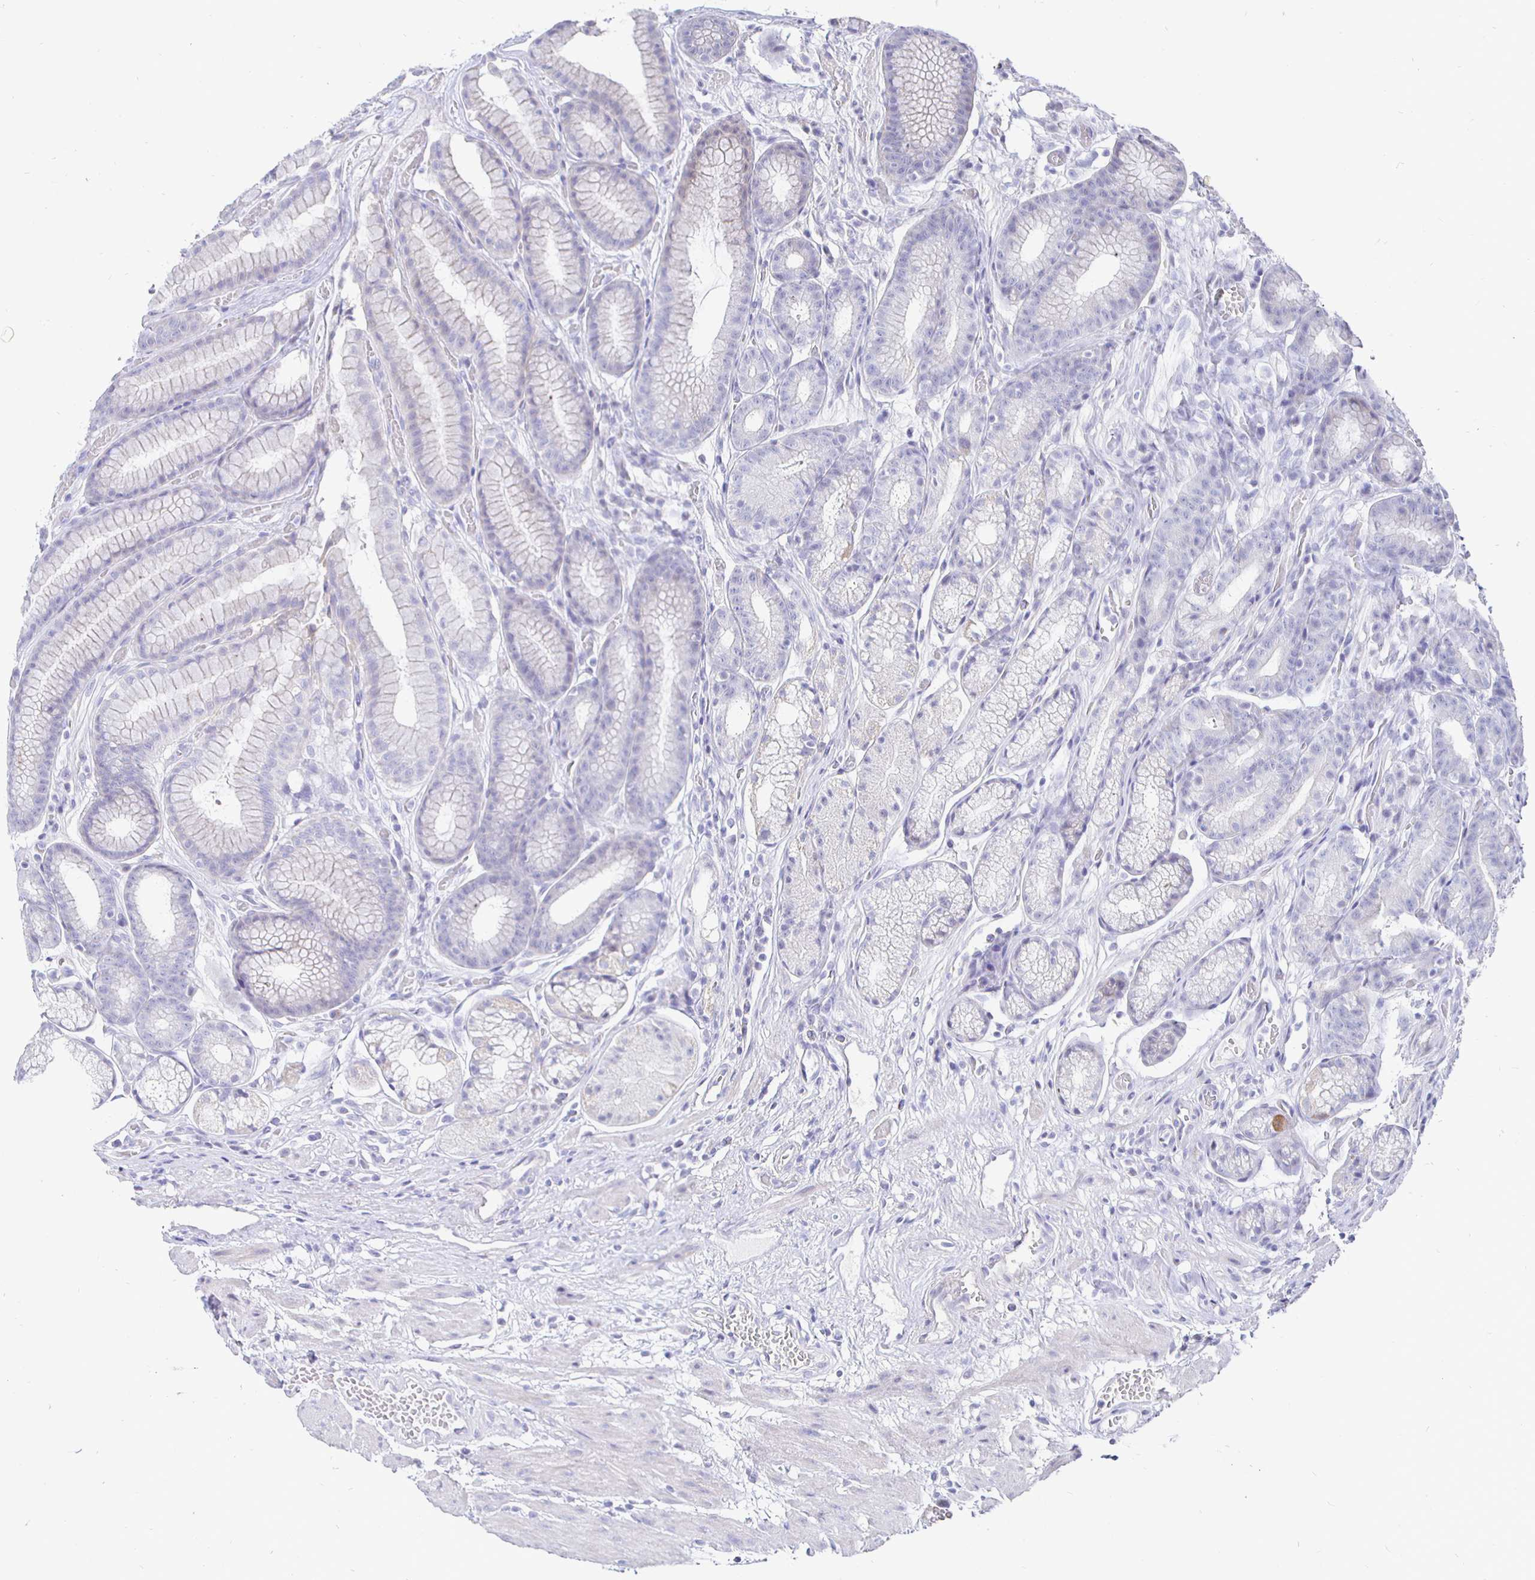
{"staining": {"intensity": "weak", "quantity": "25%-75%", "location": "cytoplasmic/membranous"}, "tissue": "stomach", "cell_type": "Glandular cells", "image_type": "normal", "snomed": [{"axis": "morphology", "description": "Normal tissue, NOS"}, {"axis": "topography", "description": "Smooth muscle"}, {"axis": "topography", "description": "Stomach"}], "caption": "High-power microscopy captured an immunohistochemistry (IHC) image of benign stomach, revealing weak cytoplasmic/membranous expression in about 25%-75% of glandular cells.", "gene": "CR2", "patient": {"sex": "male", "age": 70}}